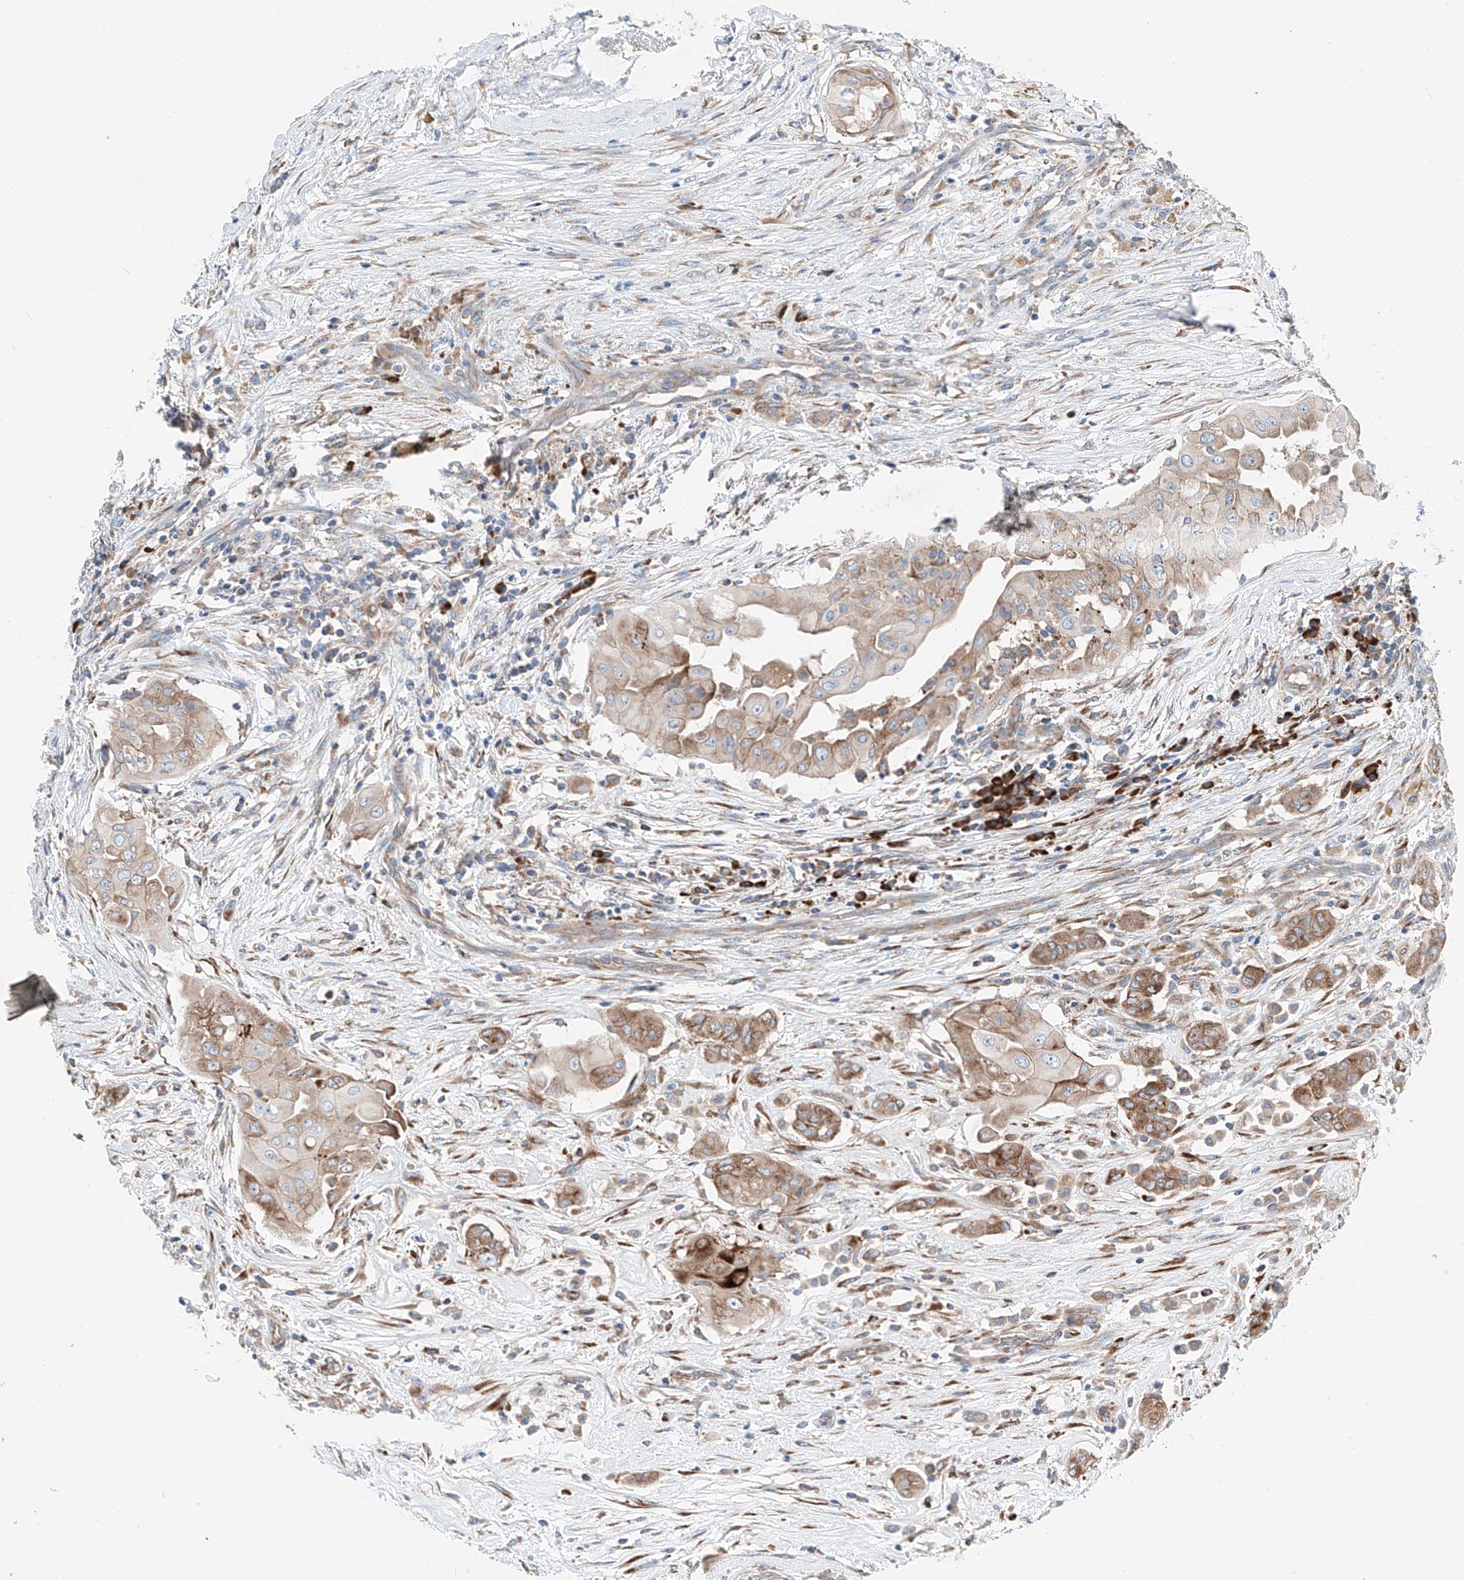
{"staining": {"intensity": "moderate", "quantity": "25%-75%", "location": "cytoplasmic/membranous"}, "tissue": "thyroid cancer", "cell_type": "Tumor cells", "image_type": "cancer", "snomed": [{"axis": "morphology", "description": "Papillary adenocarcinoma, NOS"}, {"axis": "topography", "description": "Thyroid gland"}], "caption": "Moderate cytoplasmic/membranous protein staining is identified in about 25%-75% of tumor cells in thyroid papillary adenocarcinoma. The staining was performed using DAB (3,3'-diaminobenzidine), with brown indicating positive protein expression. Nuclei are stained blue with hematoxylin.", "gene": "CRELD1", "patient": {"sex": "female", "age": 59}}